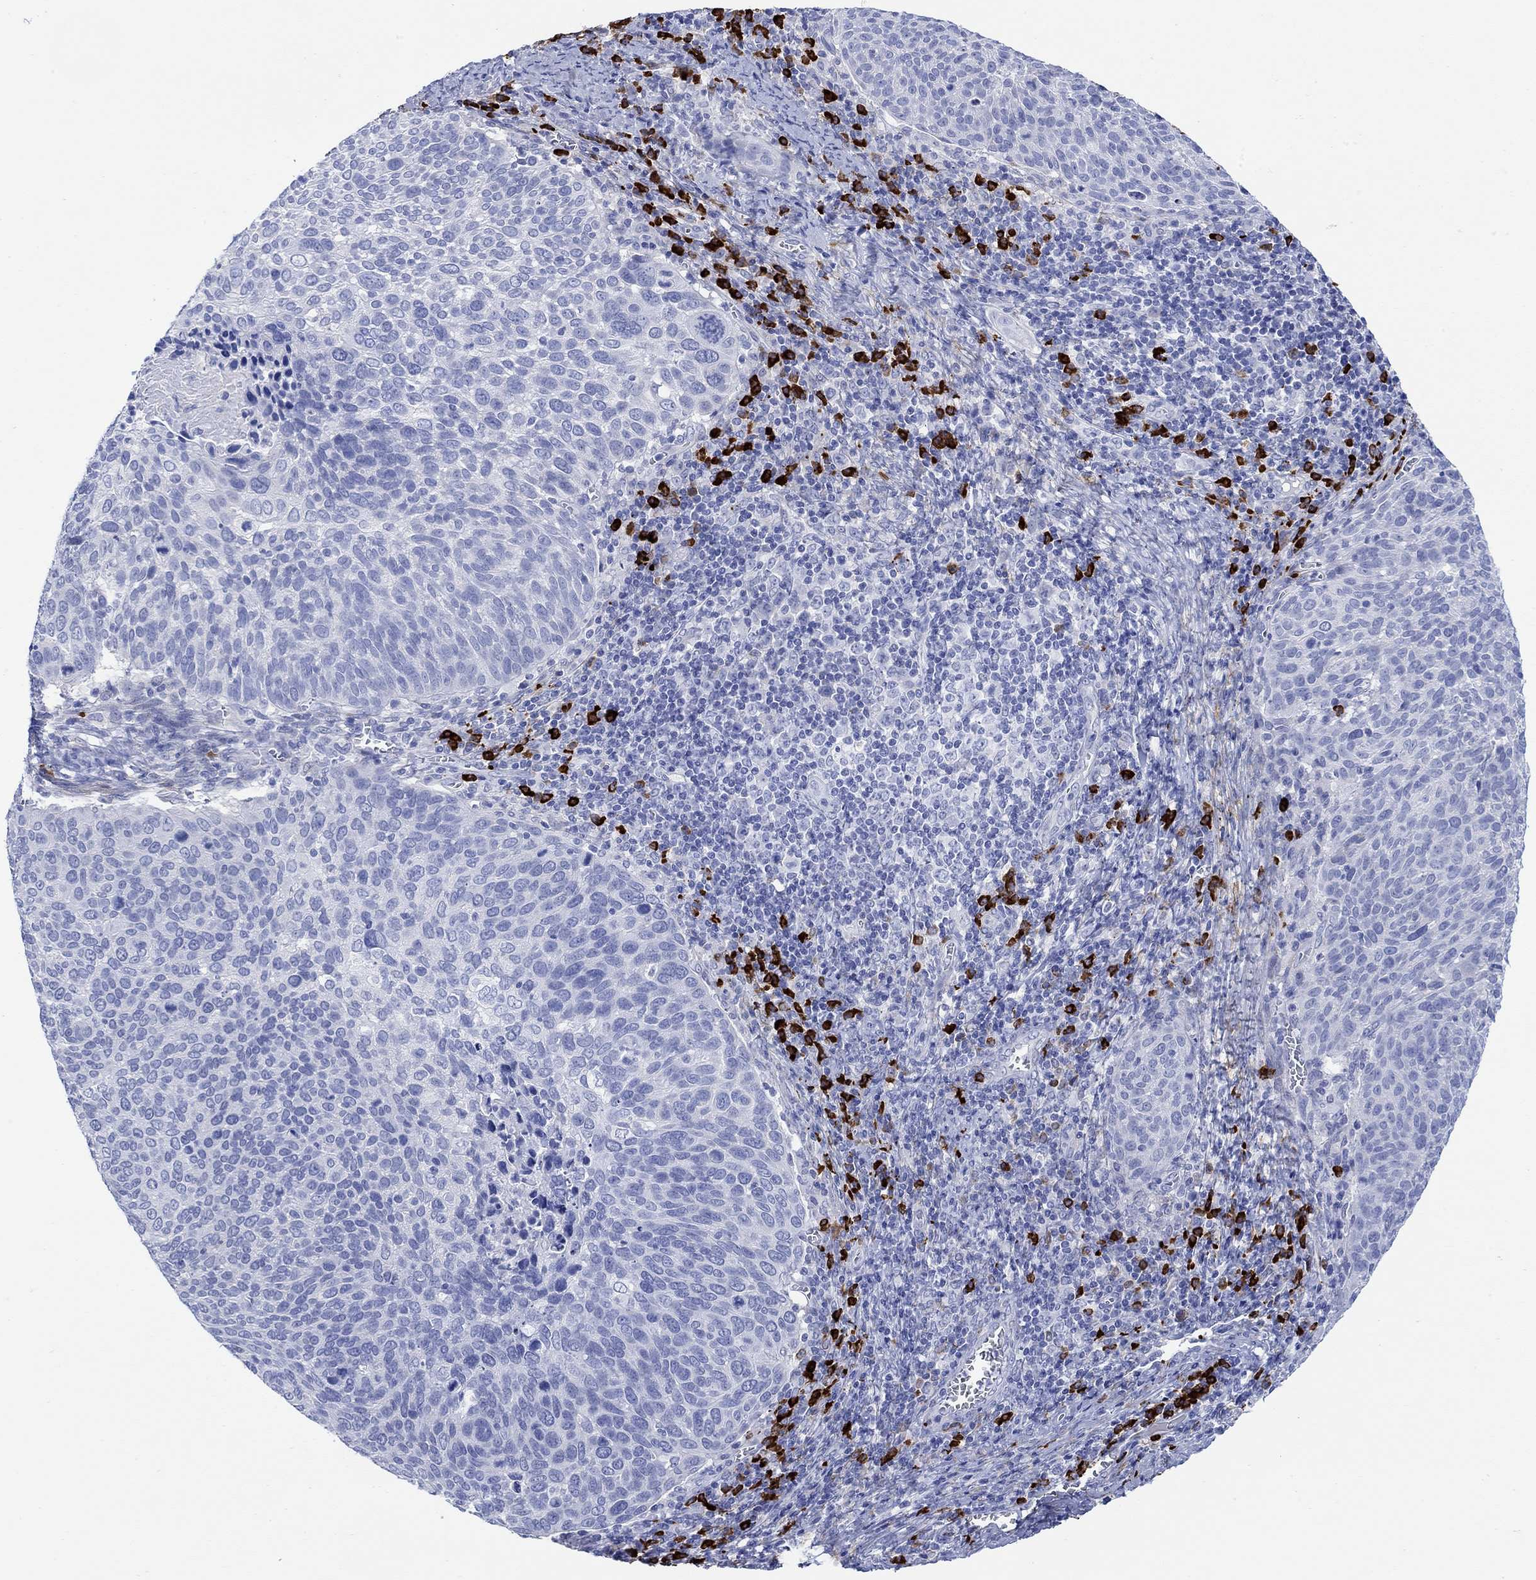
{"staining": {"intensity": "negative", "quantity": "none", "location": "none"}, "tissue": "cervical cancer", "cell_type": "Tumor cells", "image_type": "cancer", "snomed": [{"axis": "morphology", "description": "Squamous cell carcinoma, NOS"}, {"axis": "topography", "description": "Cervix"}], "caption": "Micrograph shows no protein positivity in tumor cells of squamous cell carcinoma (cervical) tissue. Brightfield microscopy of immunohistochemistry (IHC) stained with DAB (brown) and hematoxylin (blue), captured at high magnification.", "gene": "P2RY6", "patient": {"sex": "female", "age": 39}}